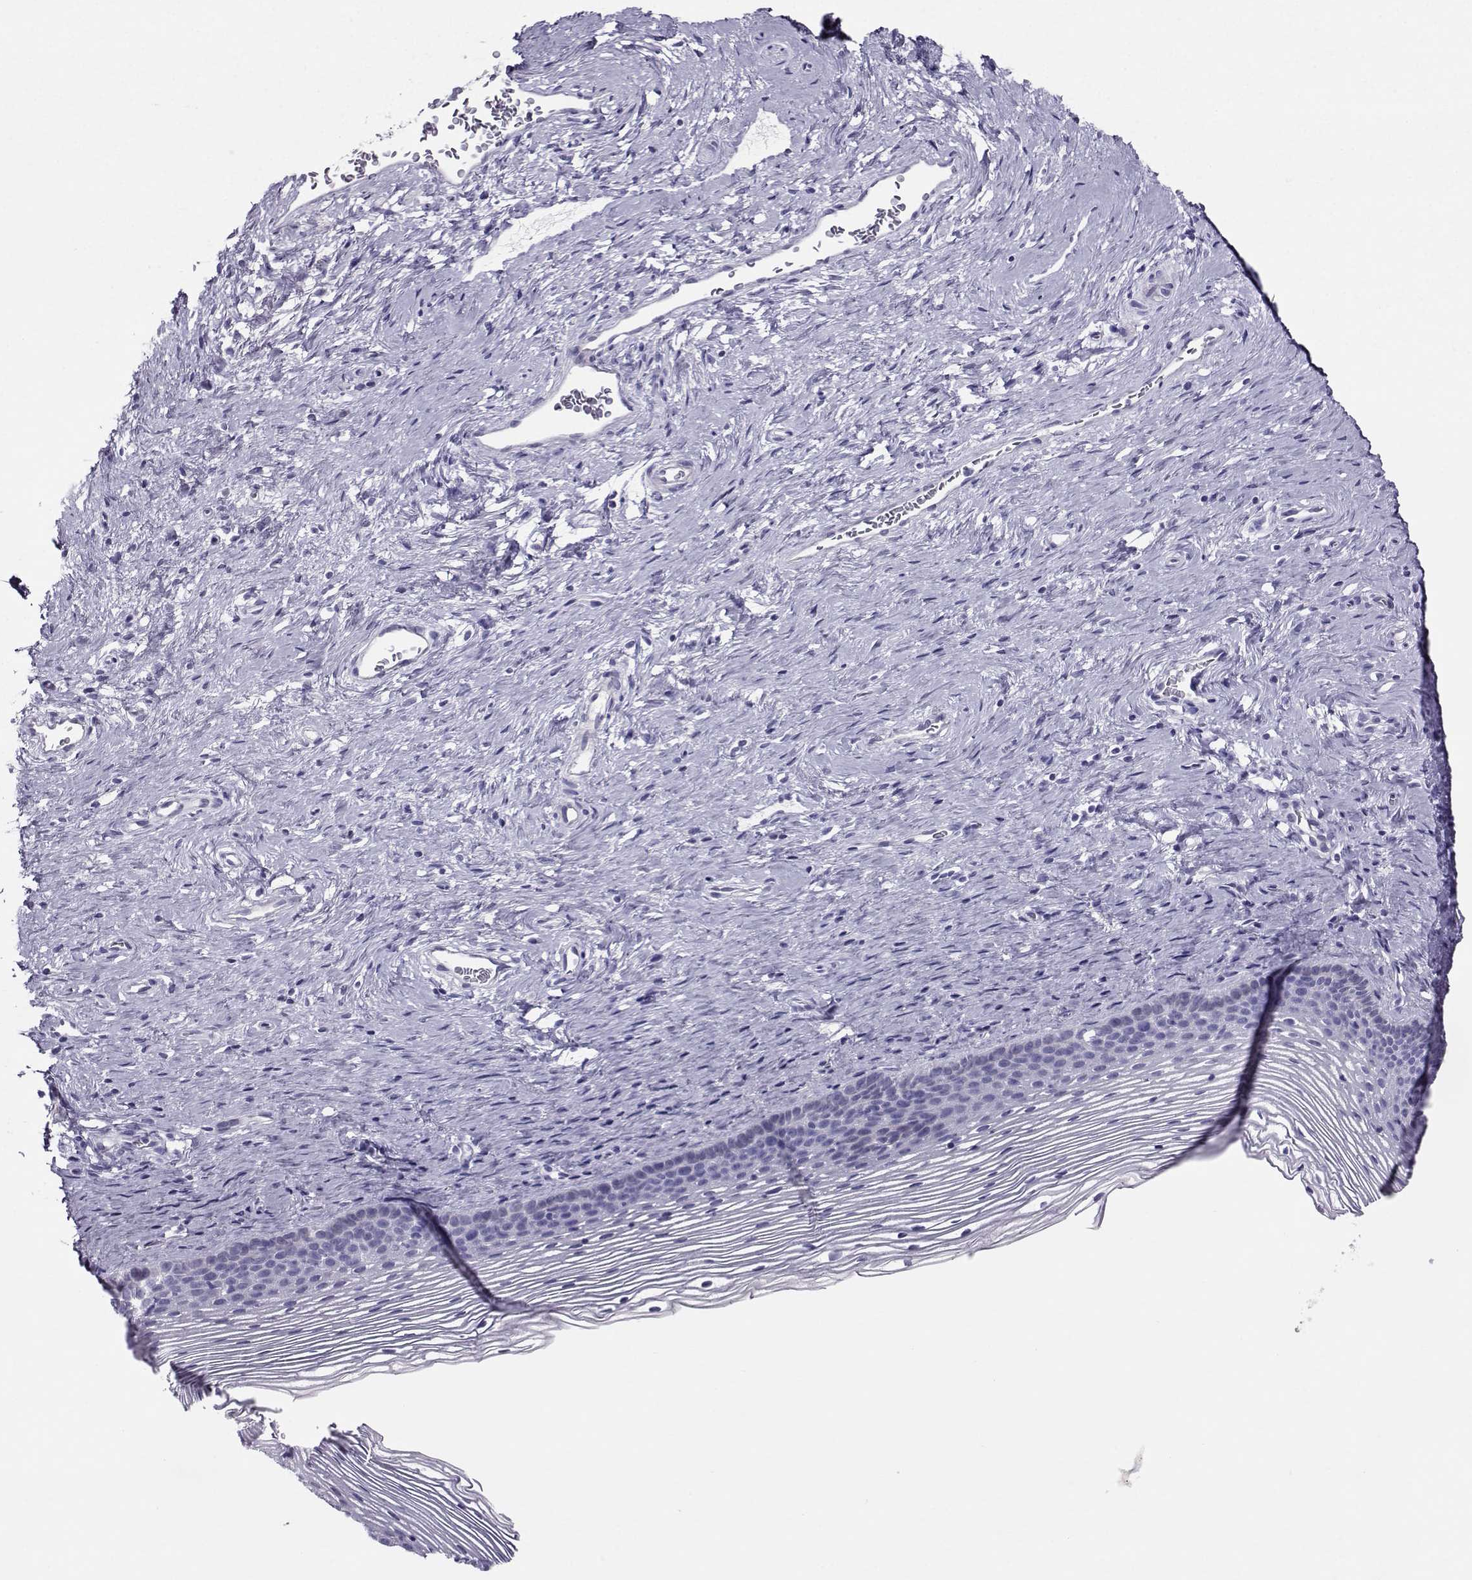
{"staining": {"intensity": "negative", "quantity": "none", "location": "none"}, "tissue": "cervix", "cell_type": "Glandular cells", "image_type": "normal", "snomed": [{"axis": "morphology", "description": "Normal tissue, NOS"}, {"axis": "topography", "description": "Cervix"}], "caption": "There is no significant expression in glandular cells of cervix.", "gene": "PGK1", "patient": {"sex": "female", "age": 39}}